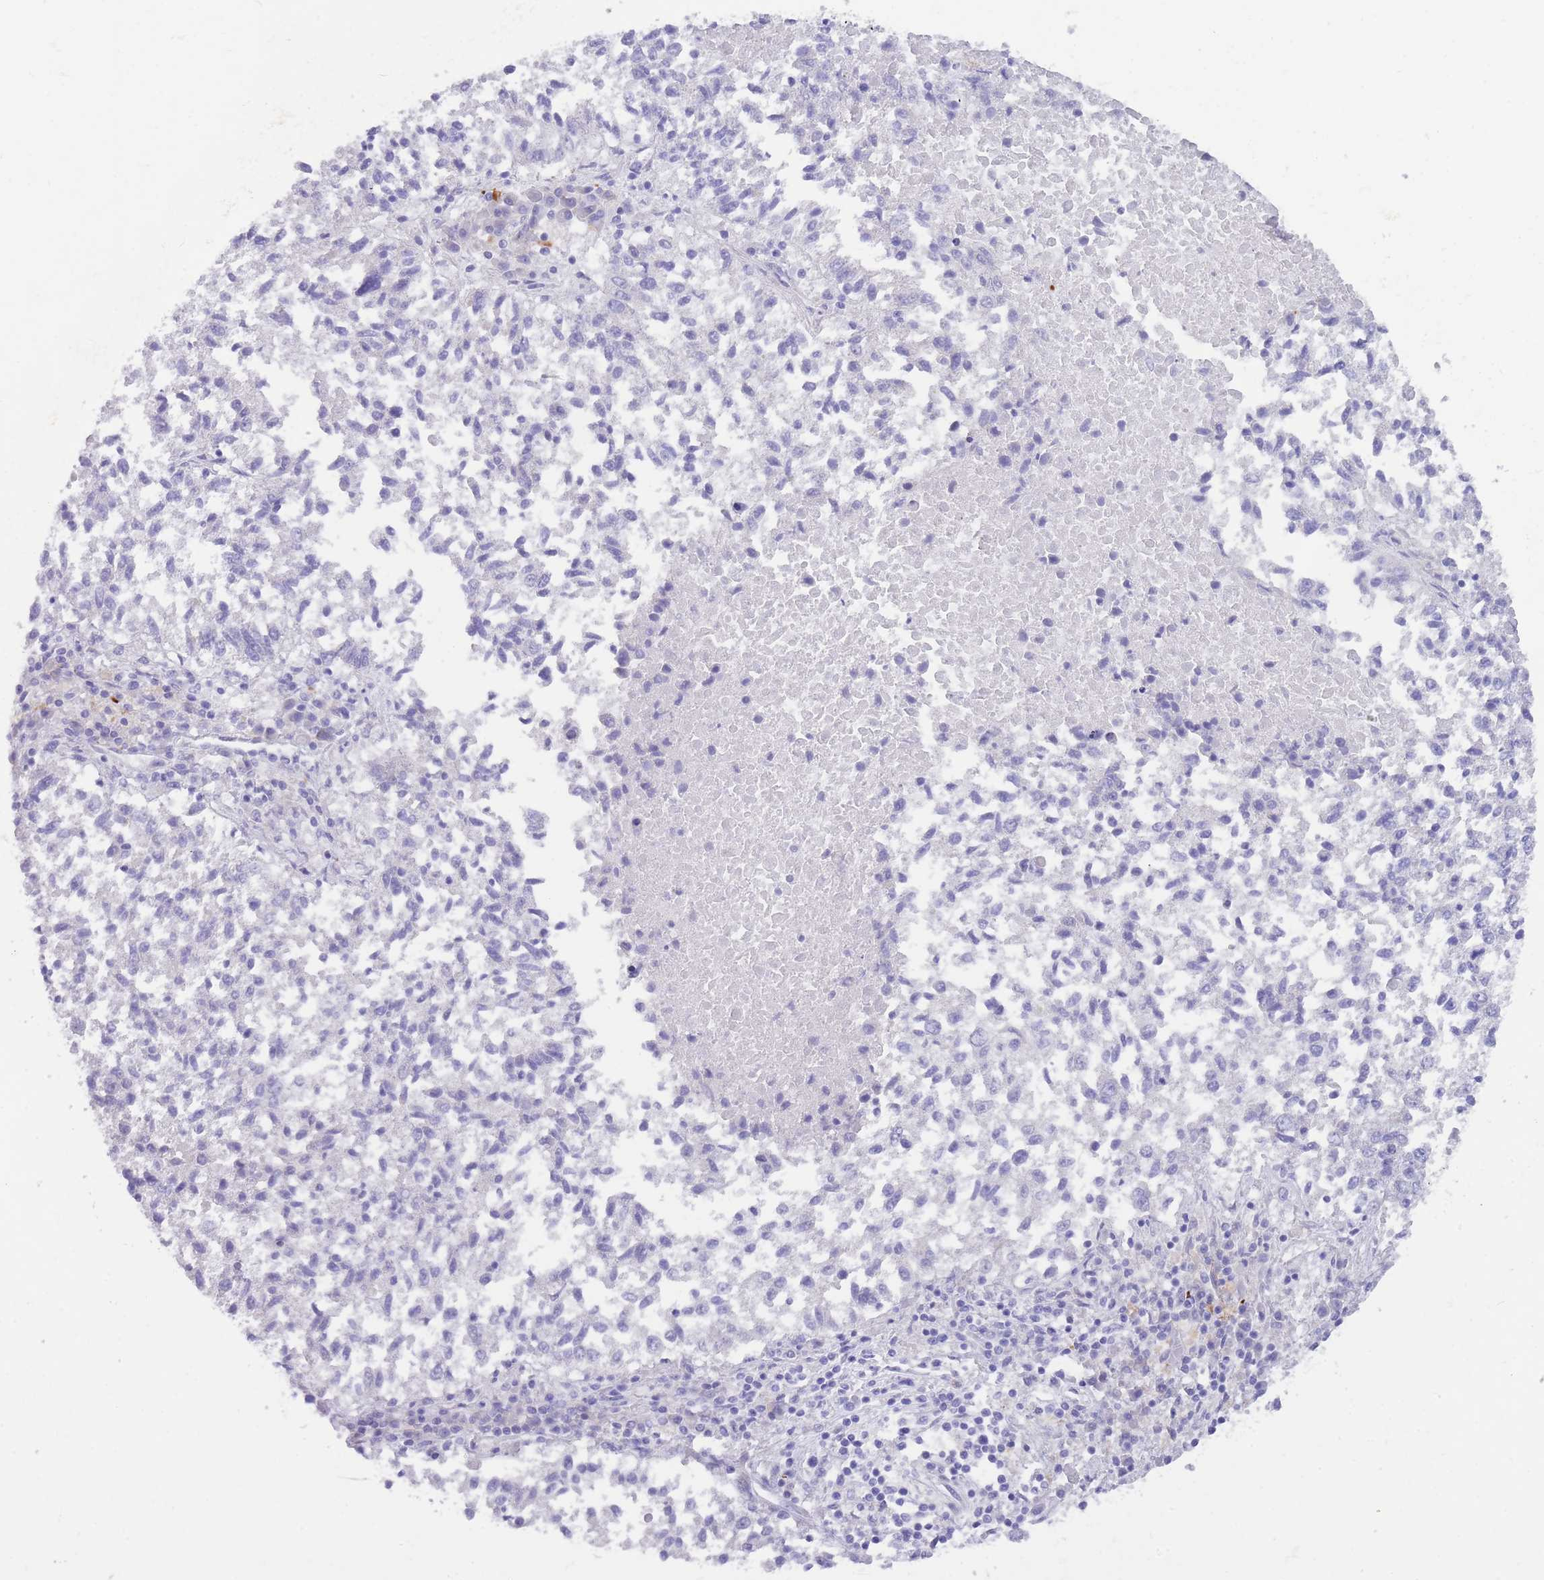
{"staining": {"intensity": "negative", "quantity": "none", "location": "none"}, "tissue": "lung cancer", "cell_type": "Tumor cells", "image_type": "cancer", "snomed": [{"axis": "morphology", "description": "Squamous cell carcinoma, NOS"}, {"axis": "topography", "description": "Lung"}], "caption": "Human lung cancer stained for a protein using IHC shows no positivity in tumor cells.", "gene": "QTRT1", "patient": {"sex": "male", "age": 73}}